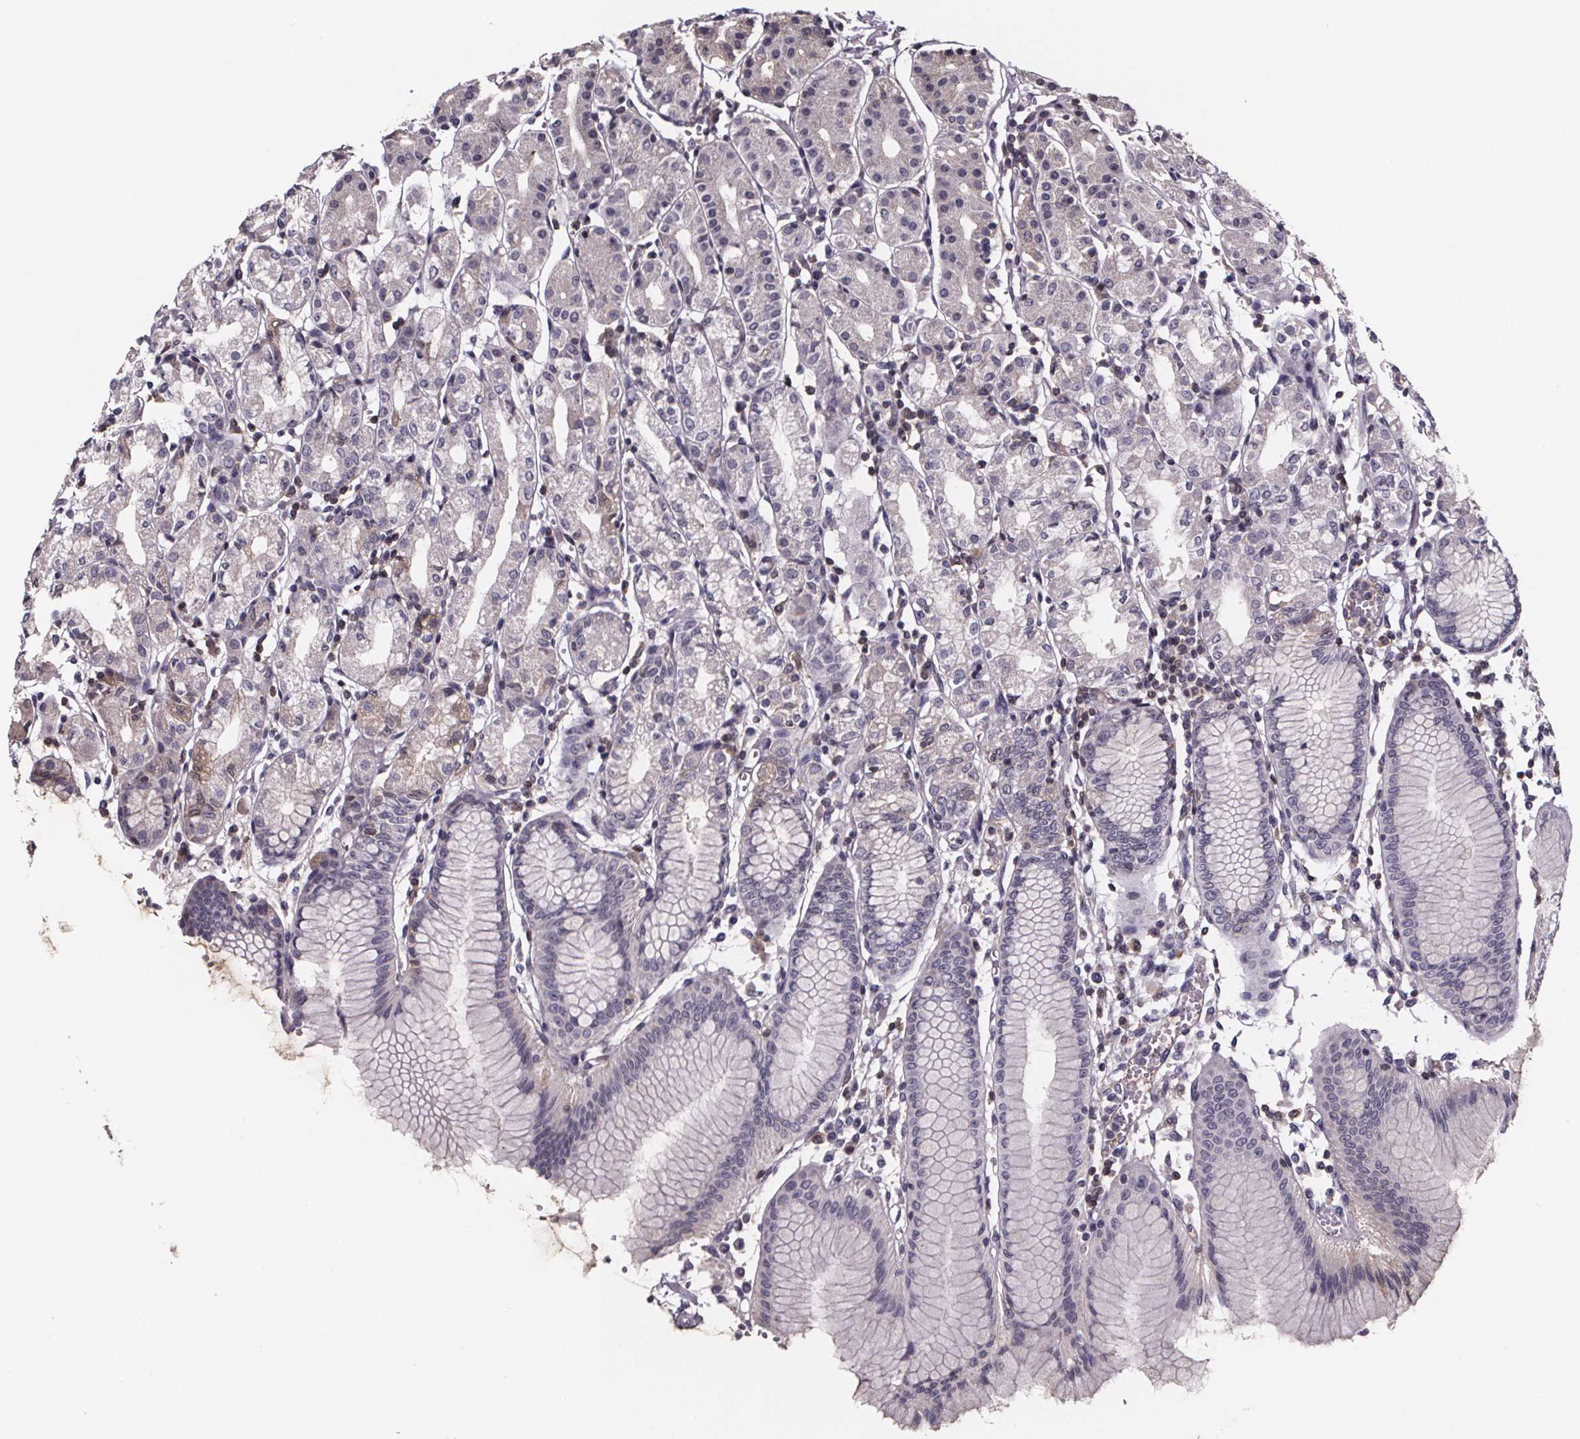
{"staining": {"intensity": "weak", "quantity": "<25%", "location": "cytoplasmic/membranous"}, "tissue": "stomach", "cell_type": "Glandular cells", "image_type": "normal", "snomed": [{"axis": "morphology", "description": "Normal tissue, NOS"}, {"axis": "topography", "description": "Skeletal muscle"}, {"axis": "topography", "description": "Stomach"}], "caption": "There is no significant staining in glandular cells of stomach. The staining is performed using DAB (3,3'-diaminobenzidine) brown chromogen with nuclei counter-stained in using hematoxylin.", "gene": "NPHP4", "patient": {"sex": "female", "age": 57}}